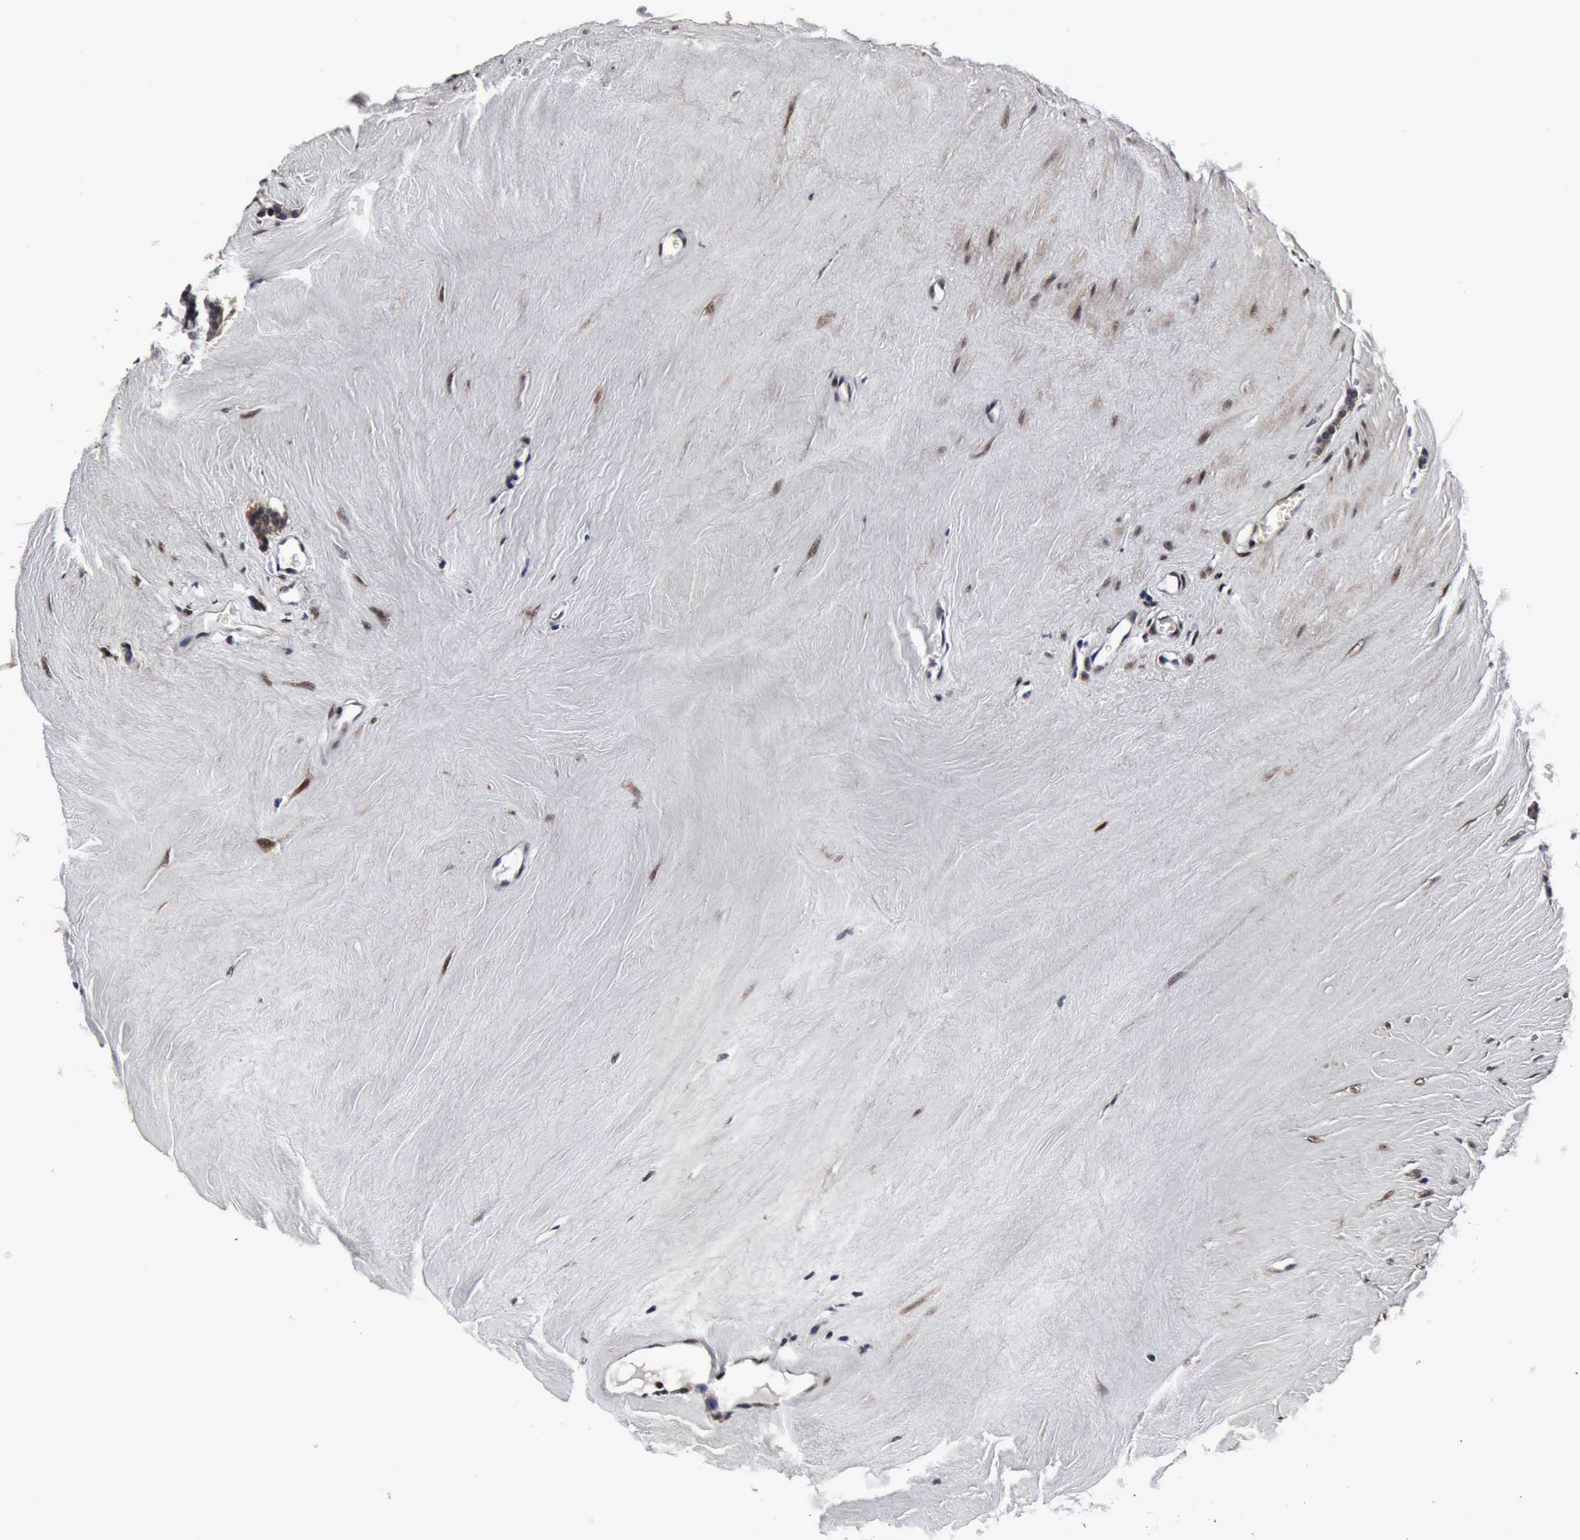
{"staining": {"intensity": "weak", "quantity": ">75%", "location": "cytoplasmic/membranous"}, "tissue": "carcinoid", "cell_type": "Tumor cells", "image_type": "cancer", "snomed": [{"axis": "morphology", "description": "Carcinoid, malignant, NOS"}, {"axis": "topography", "description": "Small intestine"}], "caption": "Protein staining of carcinoid (malignant) tissue exhibits weak cytoplasmic/membranous staining in about >75% of tumor cells. (Stains: DAB (3,3'-diaminobenzidine) in brown, nuclei in blue, Microscopy: brightfield microscopy at high magnification).", "gene": "UBC", "patient": {"sex": "male", "age": 60}}